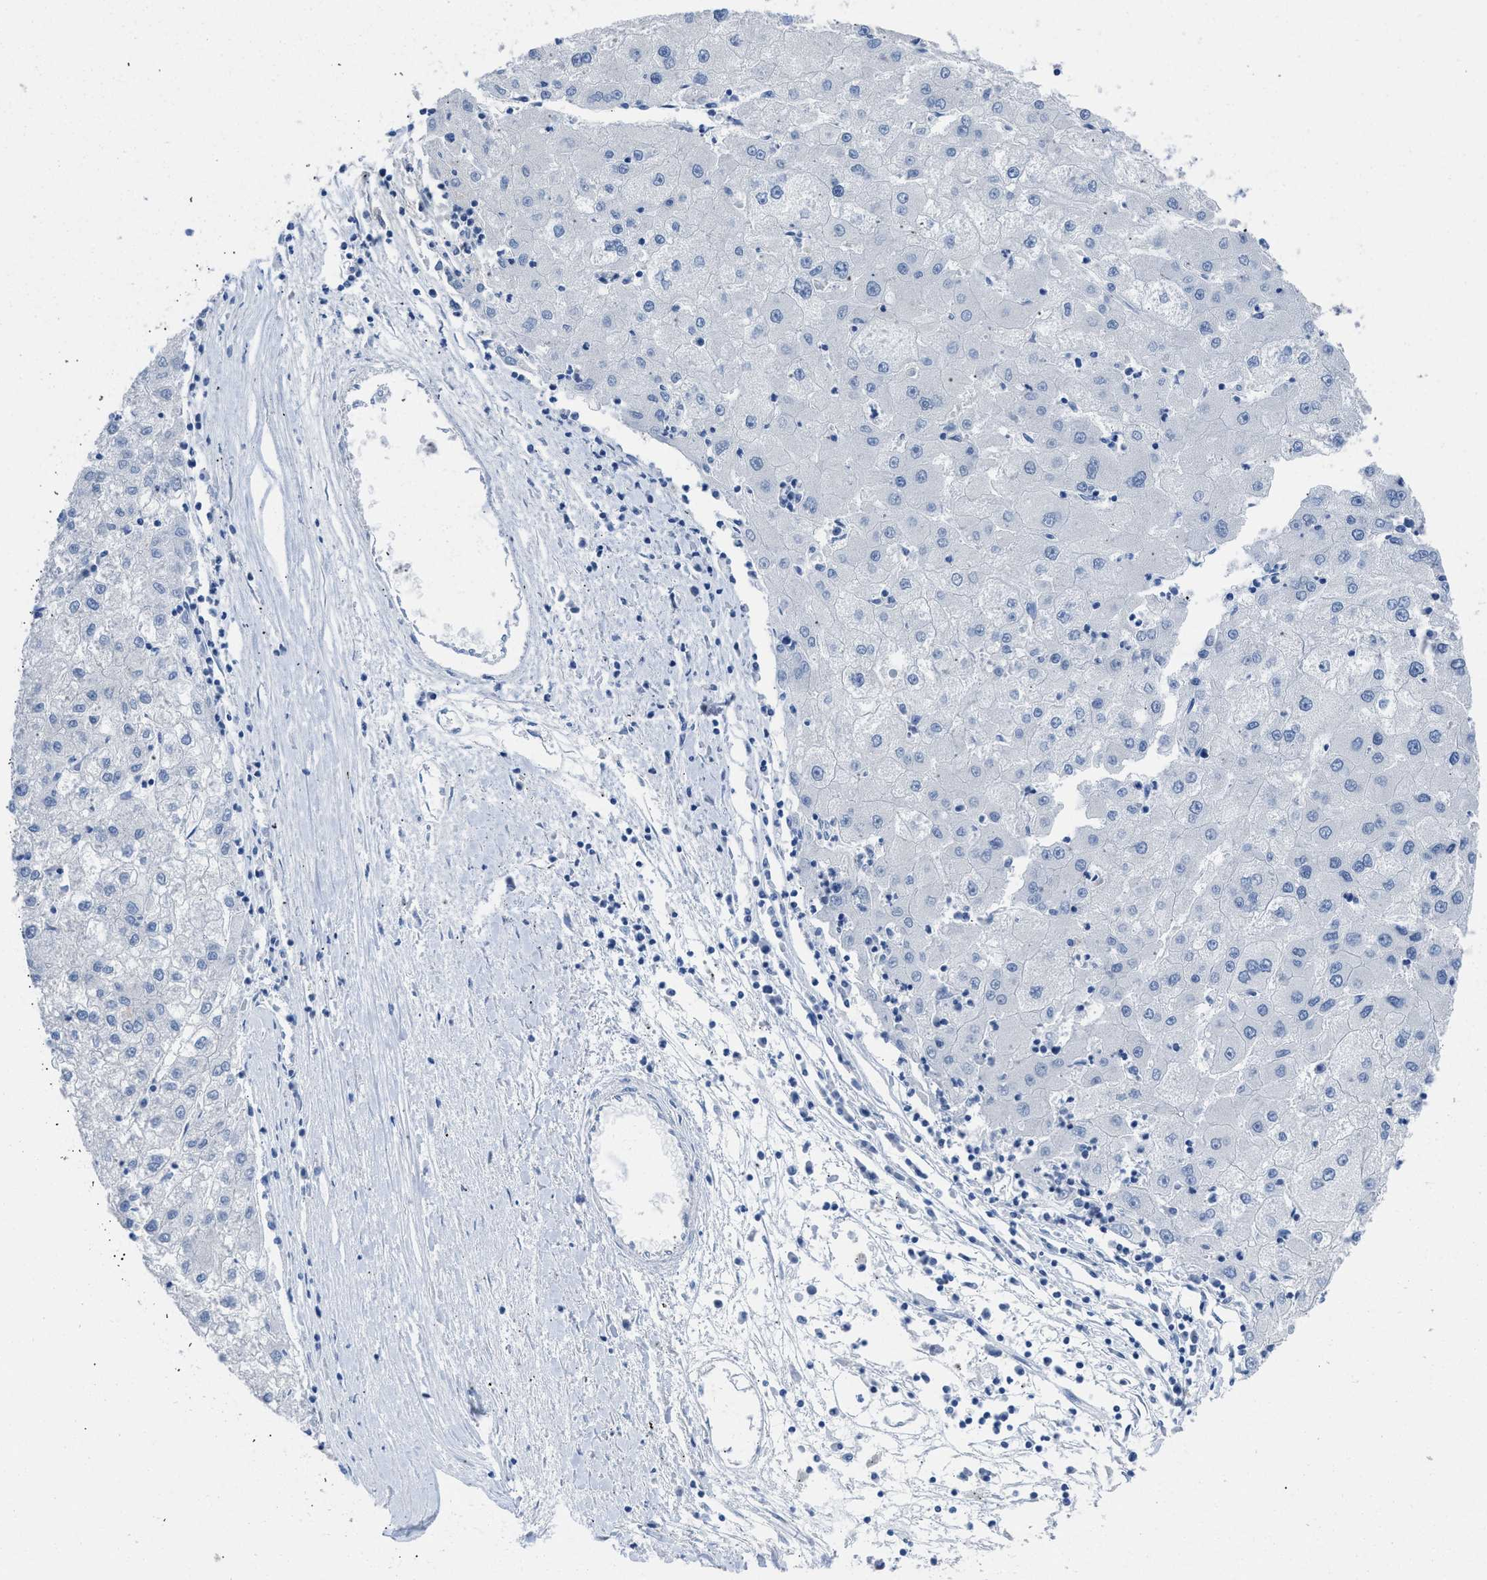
{"staining": {"intensity": "negative", "quantity": "none", "location": "none"}, "tissue": "liver cancer", "cell_type": "Tumor cells", "image_type": "cancer", "snomed": [{"axis": "morphology", "description": "Carcinoma, Hepatocellular, NOS"}, {"axis": "topography", "description": "Liver"}], "caption": "DAB (3,3'-diaminobenzidine) immunohistochemical staining of human liver cancer (hepatocellular carcinoma) exhibits no significant positivity in tumor cells.", "gene": "LEF1", "patient": {"sex": "male", "age": 72}}